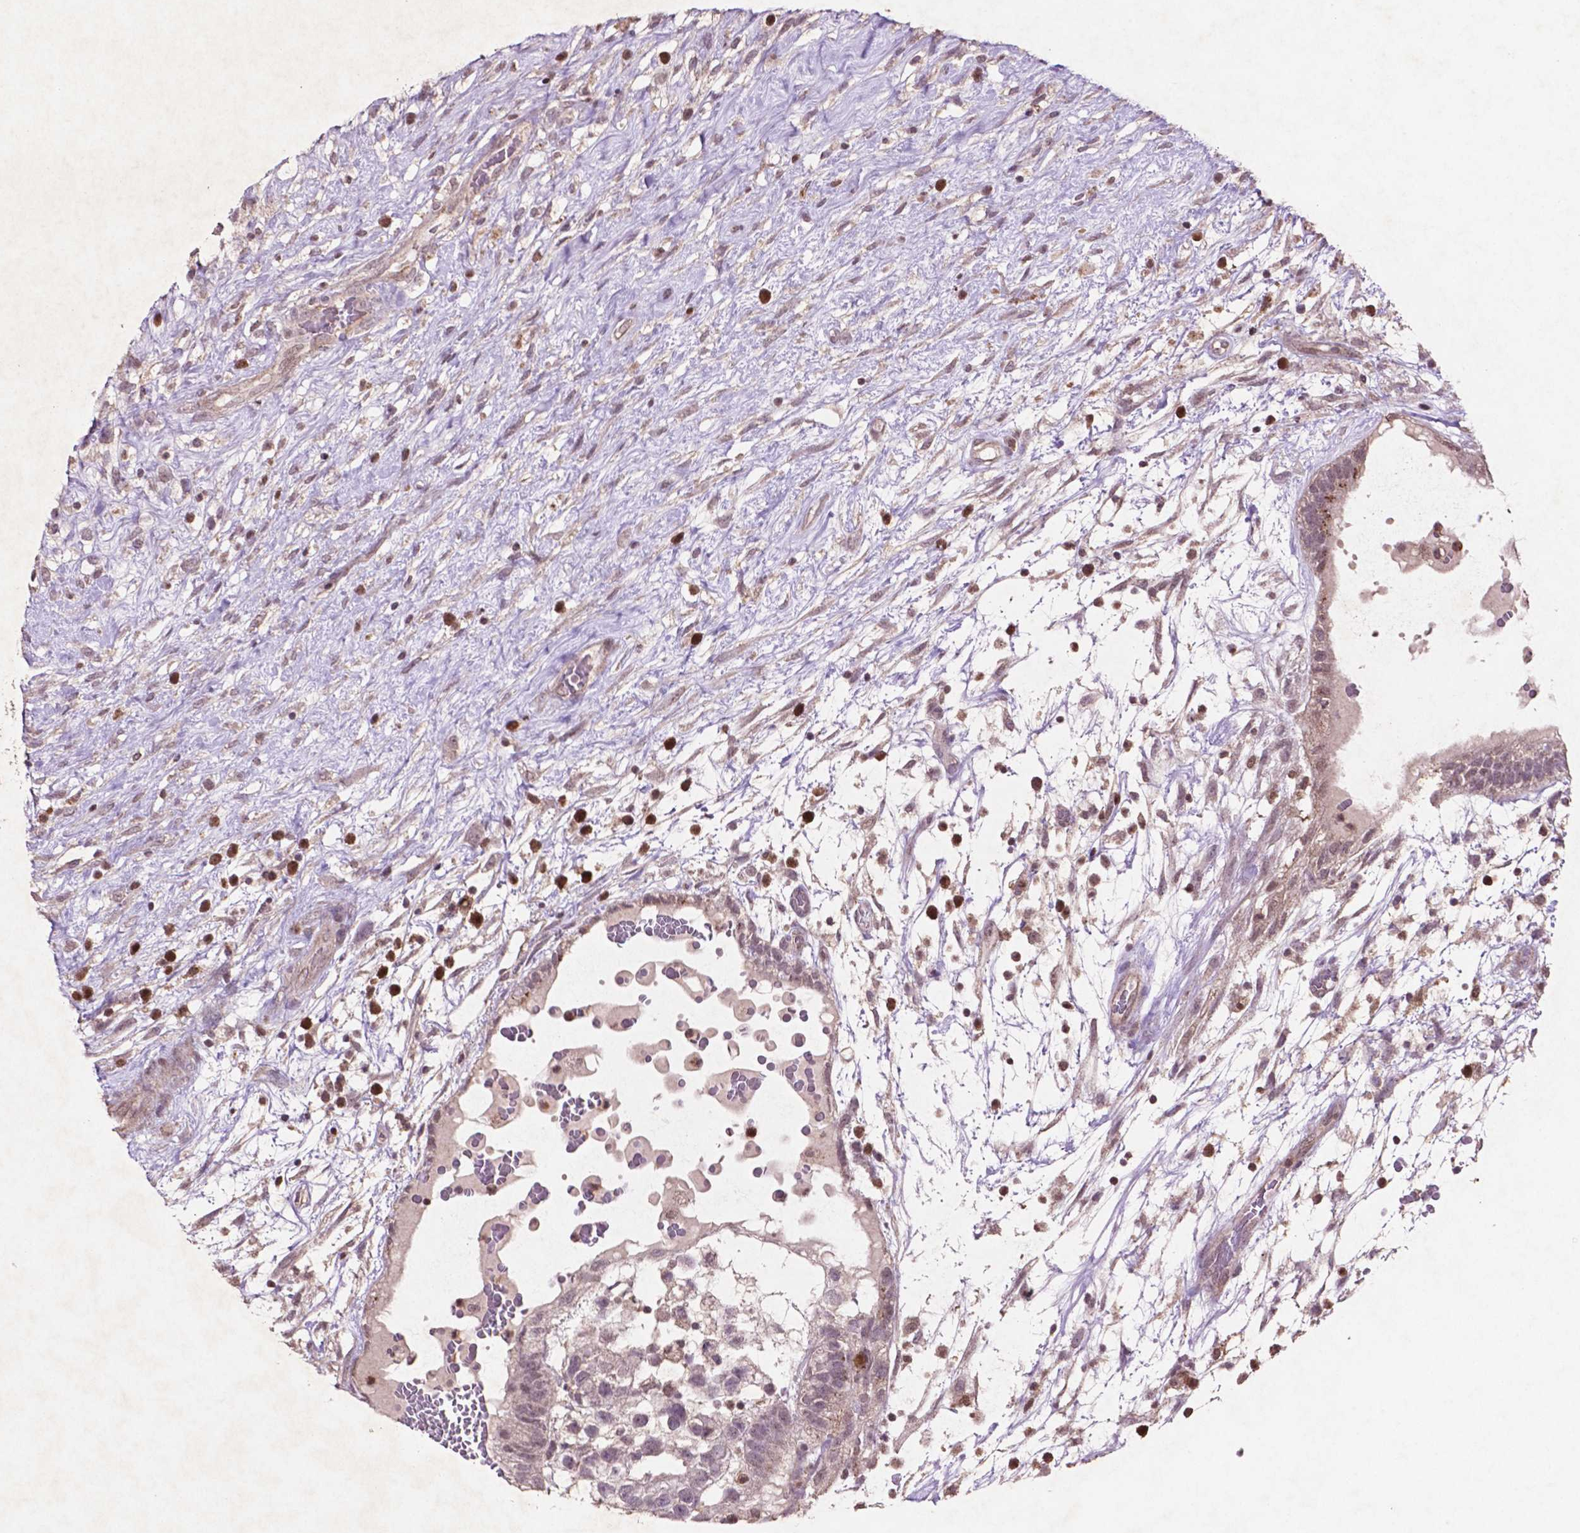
{"staining": {"intensity": "negative", "quantity": "none", "location": "none"}, "tissue": "testis cancer", "cell_type": "Tumor cells", "image_type": "cancer", "snomed": [{"axis": "morphology", "description": "Normal tissue, NOS"}, {"axis": "morphology", "description": "Carcinoma, Embryonal, NOS"}, {"axis": "topography", "description": "Testis"}], "caption": "Tumor cells show no significant staining in testis cancer.", "gene": "GLRX", "patient": {"sex": "male", "age": 32}}